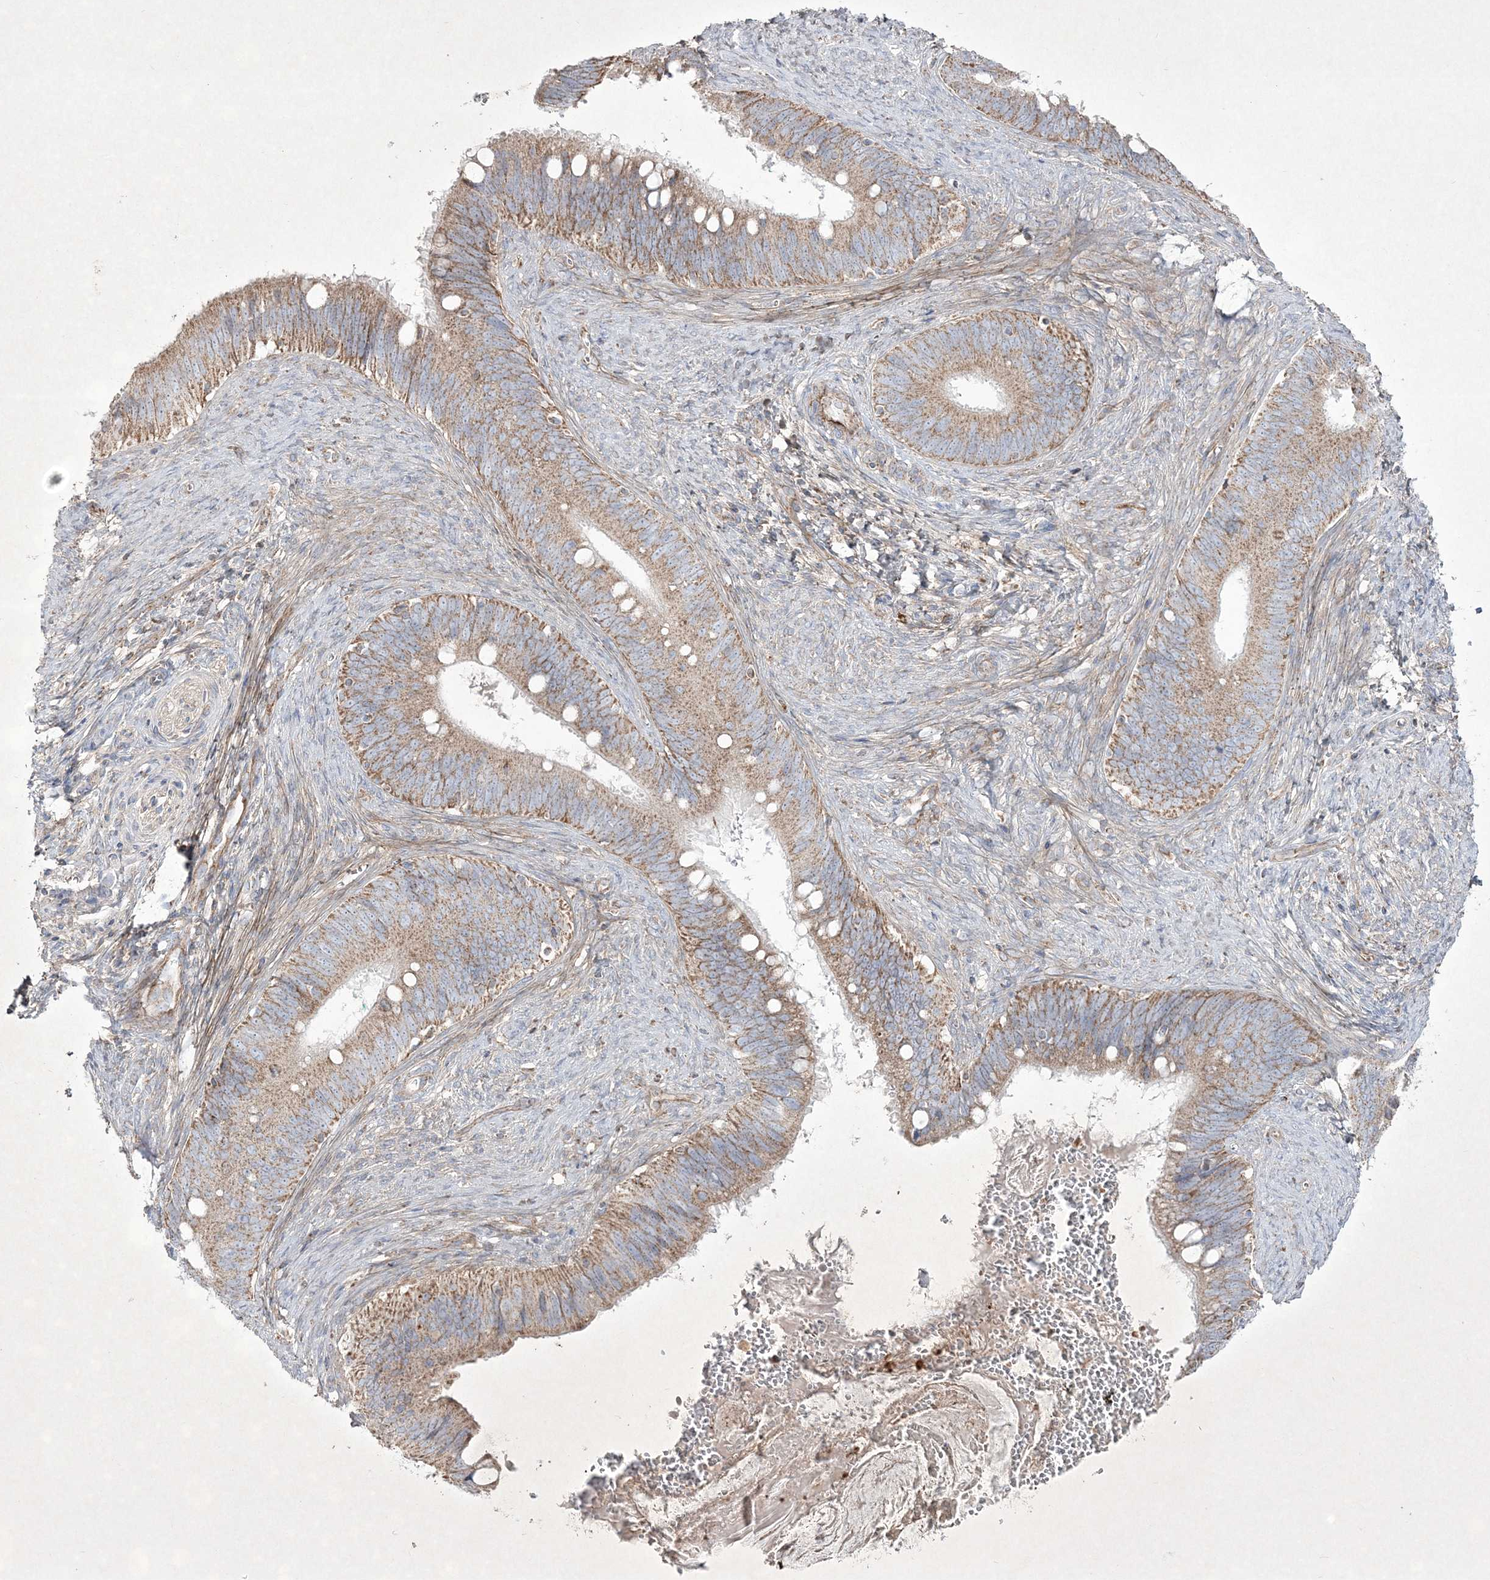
{"staining": {"intensity": "moderate", "quantity": ">75%", "location": "cytoplasmic/membranous"}, "tissue": "cervical cancer", "cell_type": "Tumor cells", "image_type": "cancer", "snomed": [{"axis": "morphology", "description": "Adenocarcinoma, NOS"}, {"axis": "topography", "description": "Cervix"}], "caption": "Immunohistochemistry (IHC) staining of adenocarcinoma (cervical), which demonstrates medium levels of moderate cytoplasmic/membranous expression in approximately >75% of tumor cells indicating moderate cytoplasmic/membranous protein expression. The staining was performed using DAB (3,3'-diaminobenzidine) (brown) for protein detection and nuclei were counterstained in hematoxylin (blue).", "gene": "RICTOR", "patient": {"sex": "female", "age": 42}}